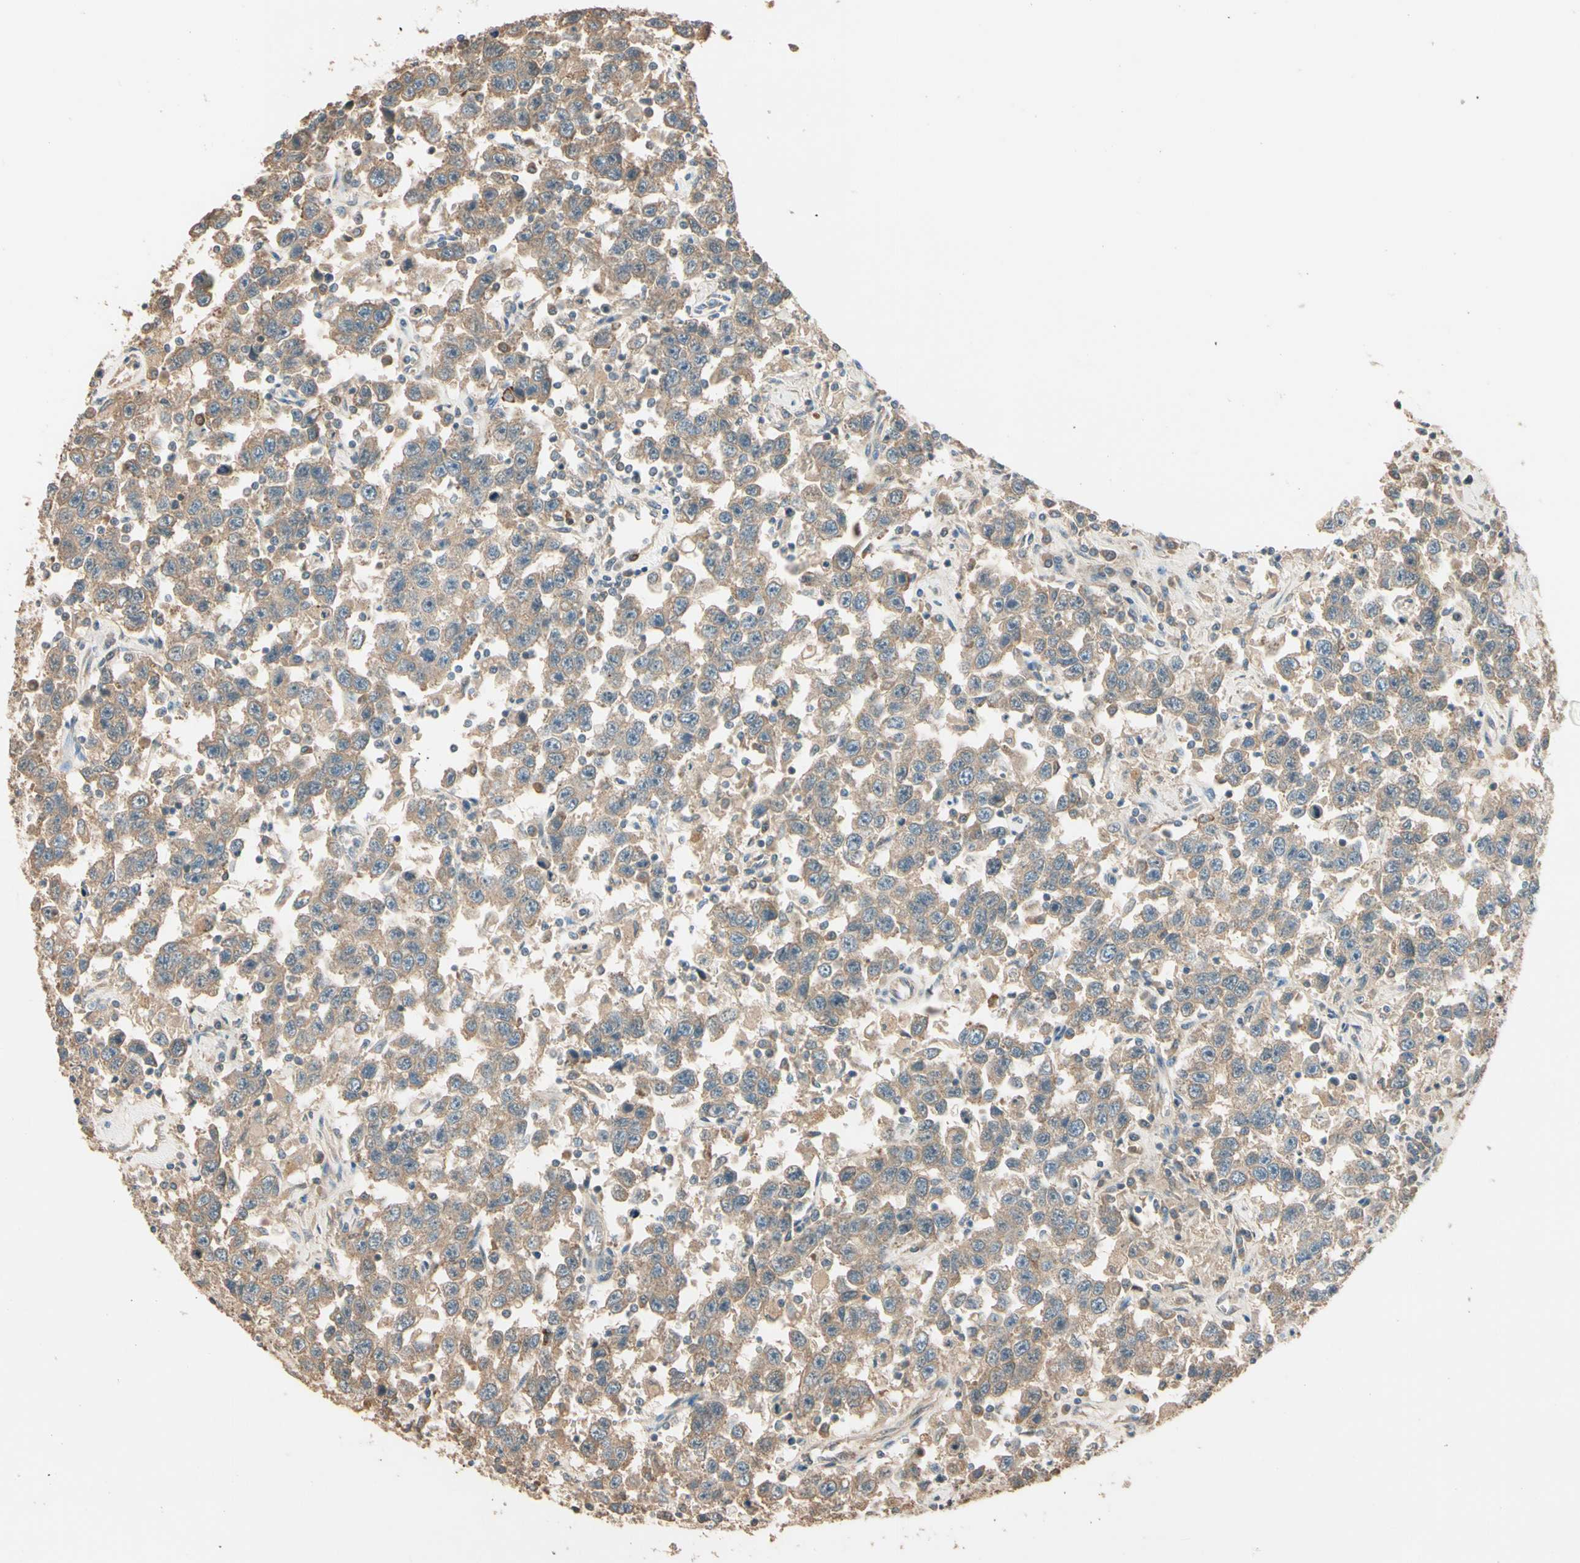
{"staining": {"intensity": "weak", "quantity": ">75%", "location": "cytoplasmic/membranous"}, "tissue": "testis cancer", "cell_type": "Tumor cells", "image_type": "cancer", "snomed": [{"axis": "morphology", "description": "Seminoma, NOS"}, {"axis": "topography", "description": "Testis"}], "caption": "DAB (3,3'-diaminobenzidine) immunohistochemical staining of seminoma (testis) demonstrates weak cytoplasmic/membranous protein expression in approximately >75% of tumor cells.", "gene": "TNFRSF21", "patient": {"sex": "male", "age": 41}}